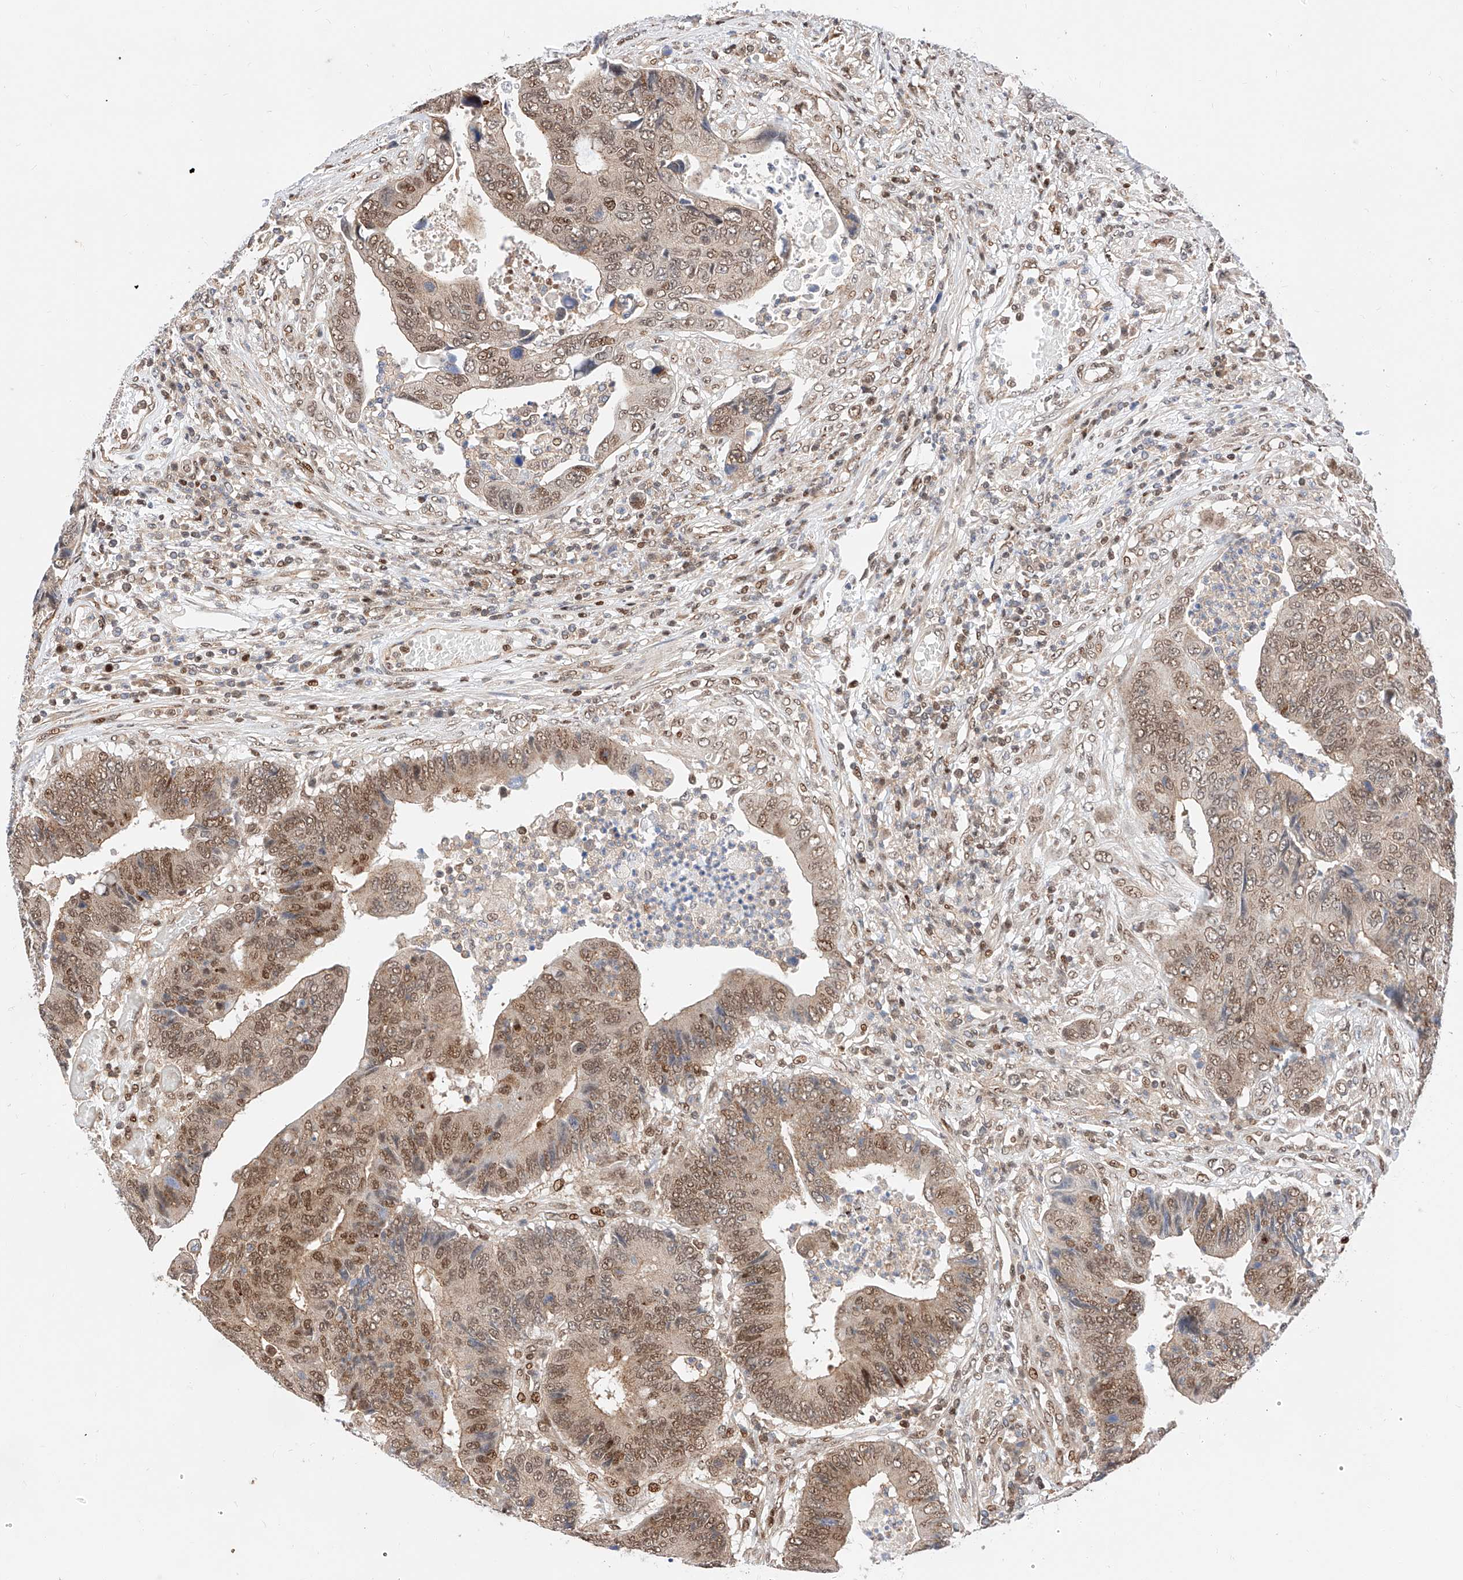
{"staining": {"intensity": "moderate", "quantity": ">75%", "location": "nuclear"}, "tissue": "colorectal cancer", "cell_type": "Tumor cells", "image_type": "cancer", "snomed": [{"axis": "morphology", "description": "Adenocarcinoma, NOS"}, {"axis": "topography", "description": "Rectum"}], "caption": "Protein staining demonstrates moderate nuclear staining in approximately >75% of tumor cells in colorectal cancer. (DAB (3,3'-diaminobenzidine) IHC with brightfield microscopy, high magnification).", "gene": "HDAC9", "patient": {"sex": "male", "age": 84}}